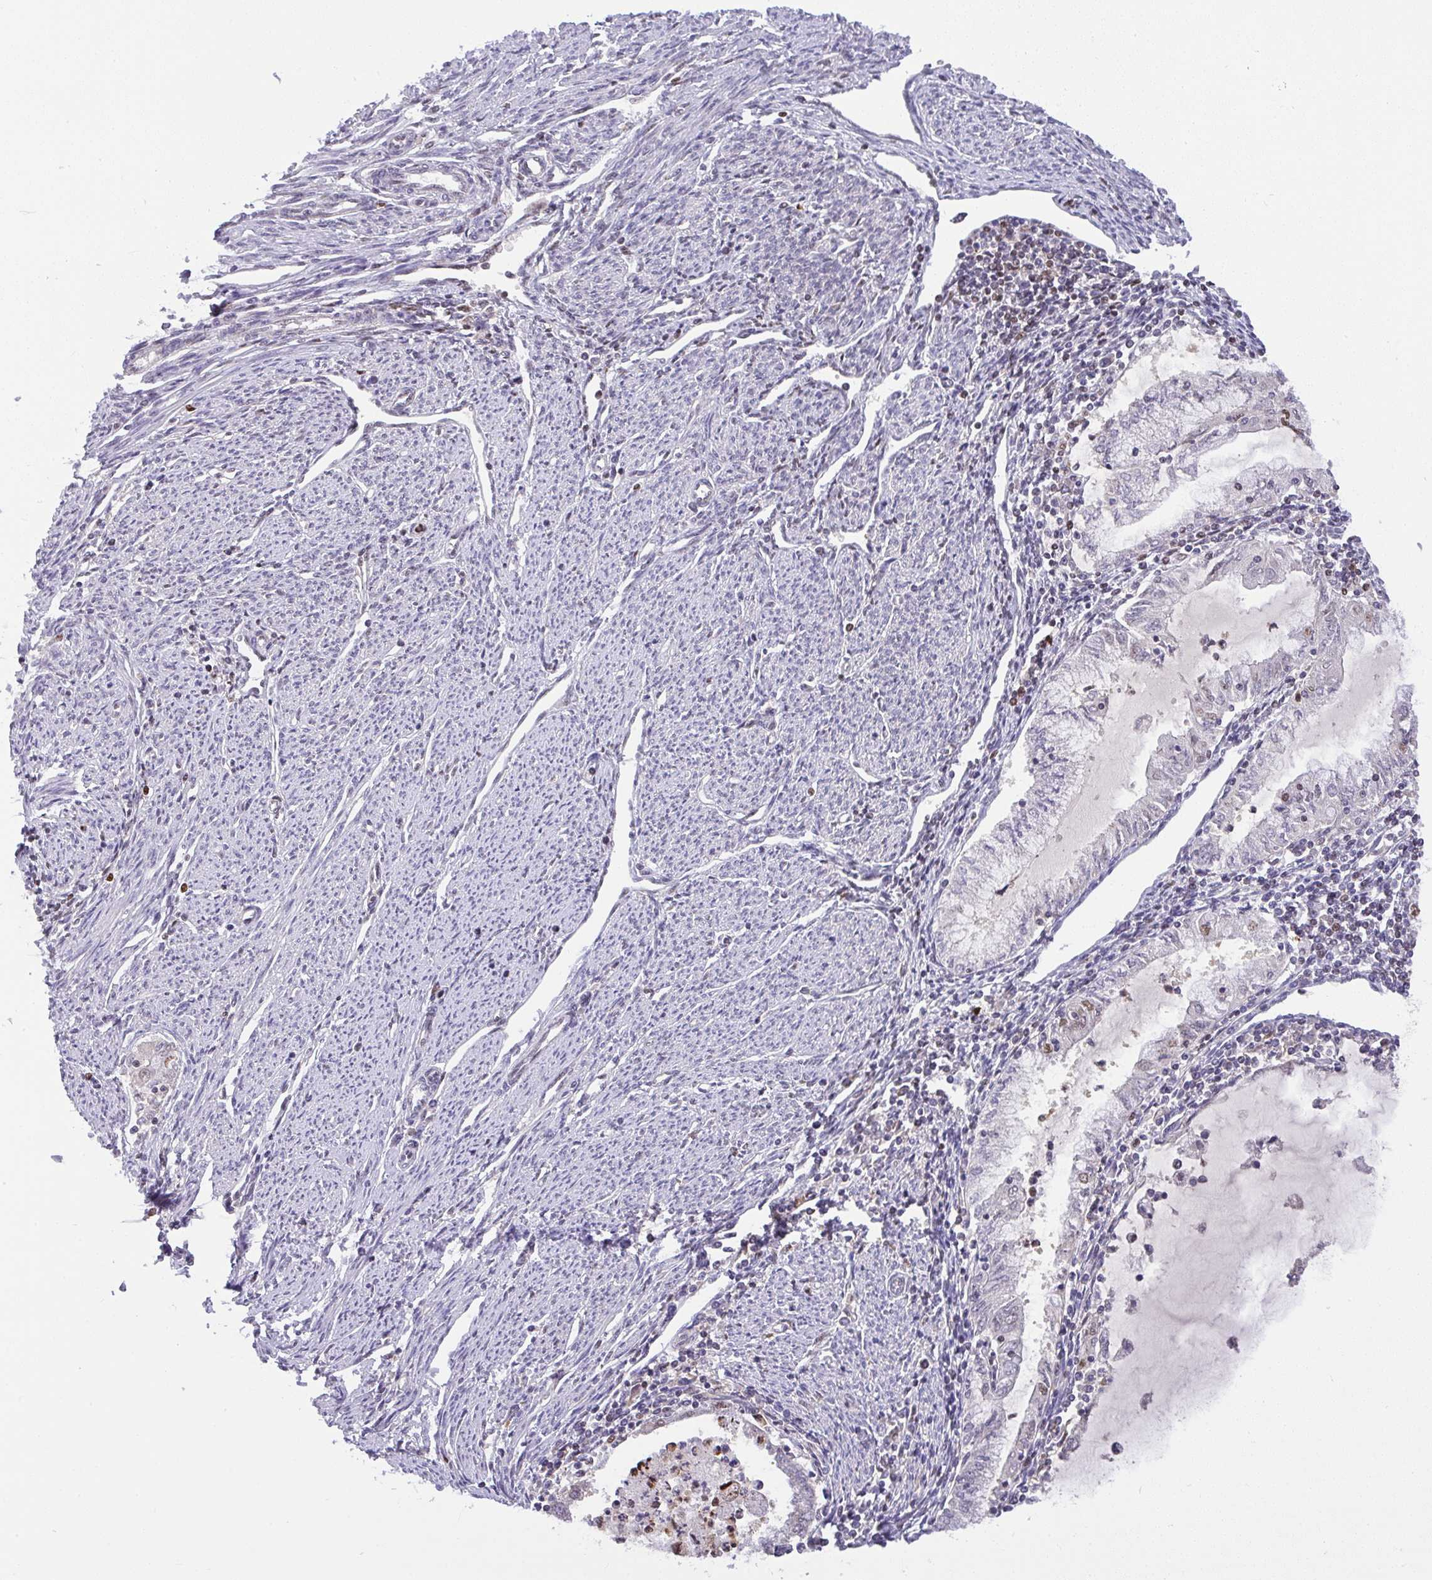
{"staining": {"intensity": "negative", "quantity": "none", "location": "none"}, "tissue": "endometrial cancer", "cell_type": "Tumor cells", "image_type": "cancer", "snomed": [{"axis": "morphology", "description": "Adenocarcinoma, NOS"}, {"axis": "topography", "description": "Endometrium"}], "caption": "This is a image of immunohistochemistry staining of endometrial cancer, which shows no positivity in tumor cells.", "gene": "BBX", "patient": {"sex": "female", "age": 79}}